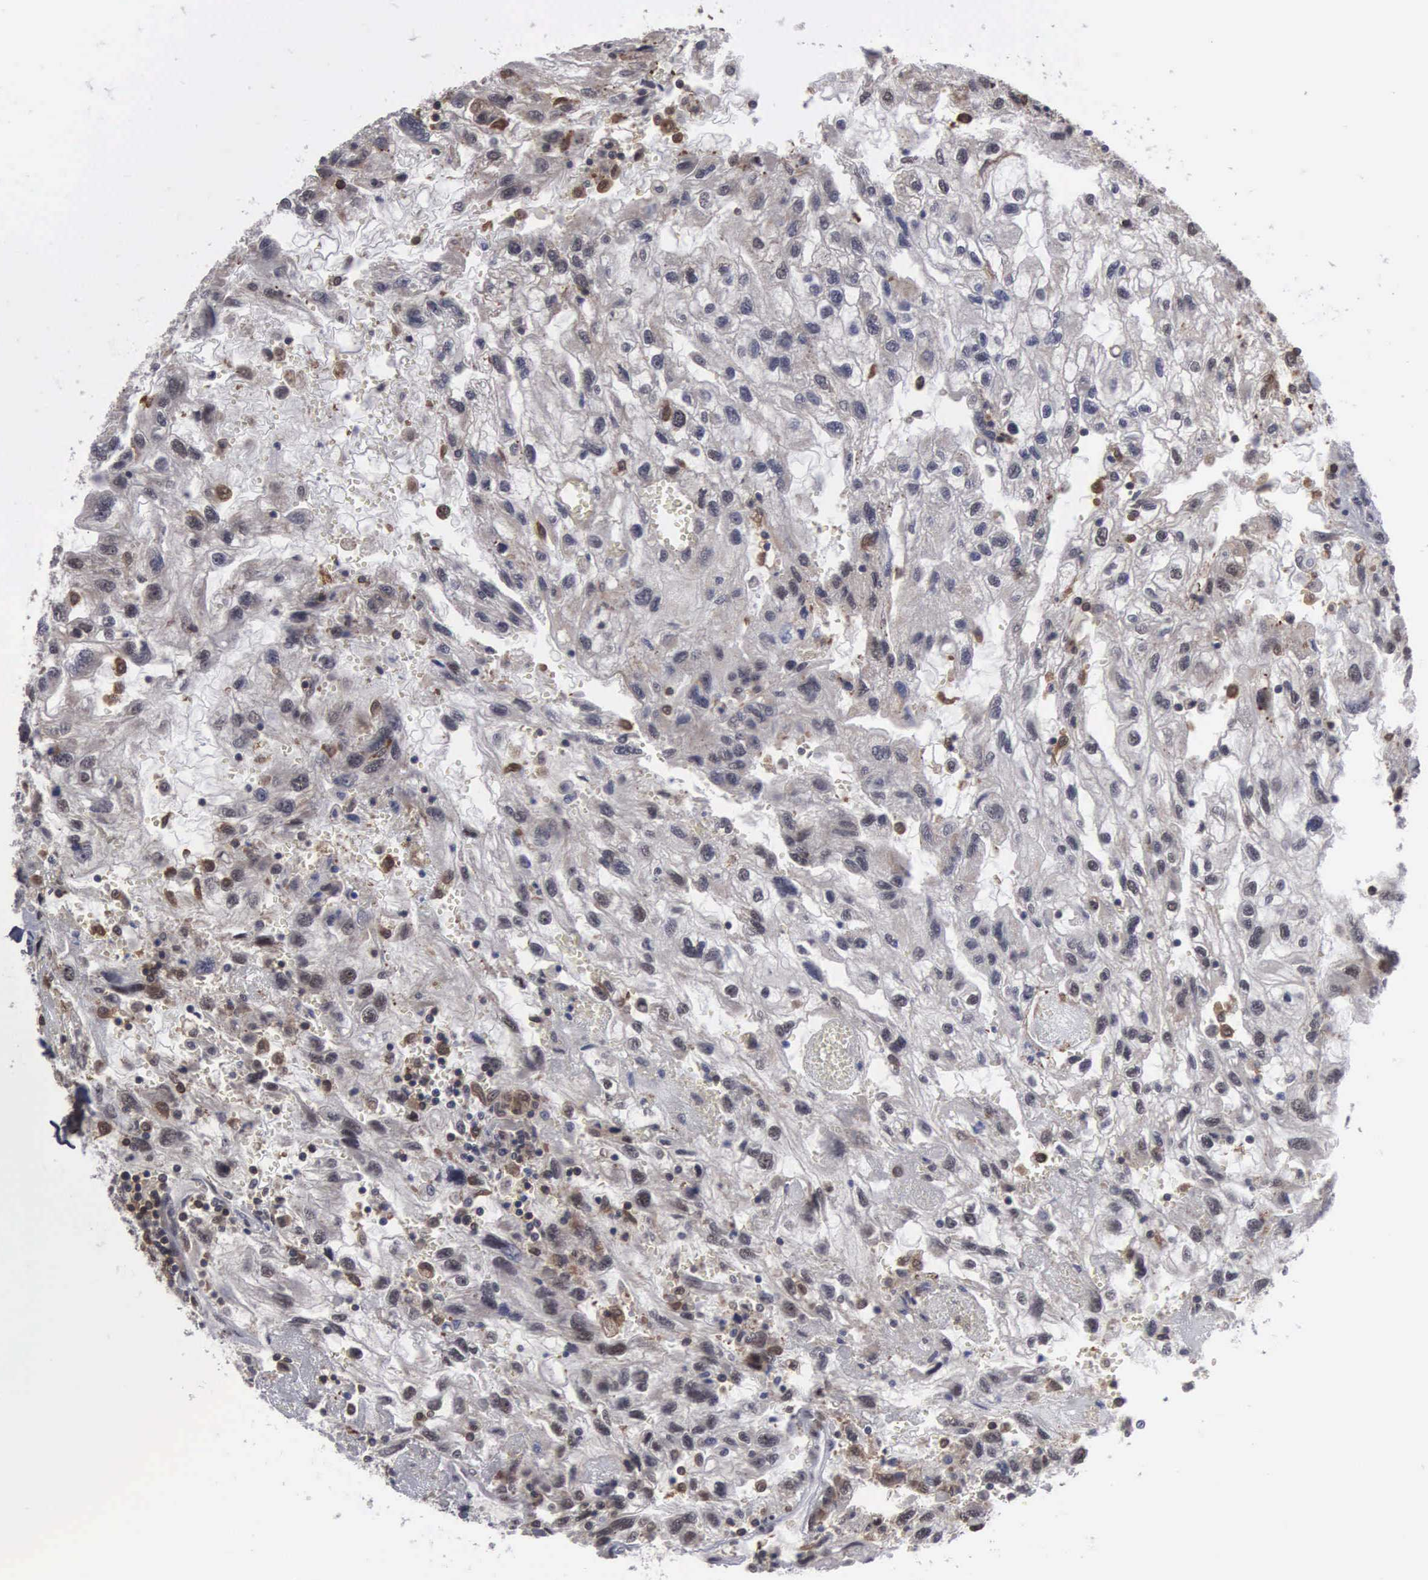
{"staining": {"intensity": "moderate", "quantity": "<25%", "location": "nuclear"}, "tissue": "renal cancer", "cell_type": "Tumor cells", "image_type": "cancer", "snomed": [{"axis": "morphology", "description": "Normal tissue, NOS"}, {"axis": "morphology", "description": "Adenocarcinoma, NOS"}, {"axis": "topography", "description": "Kidney"}], "caption": "Renal adenocarcinoma stained for a protein (brown) shows moderate nuclear positive staining in approximately <25% of tumor cells.", "gene": "TRMT5", "patient": {"sex": "male", "age": 71}}